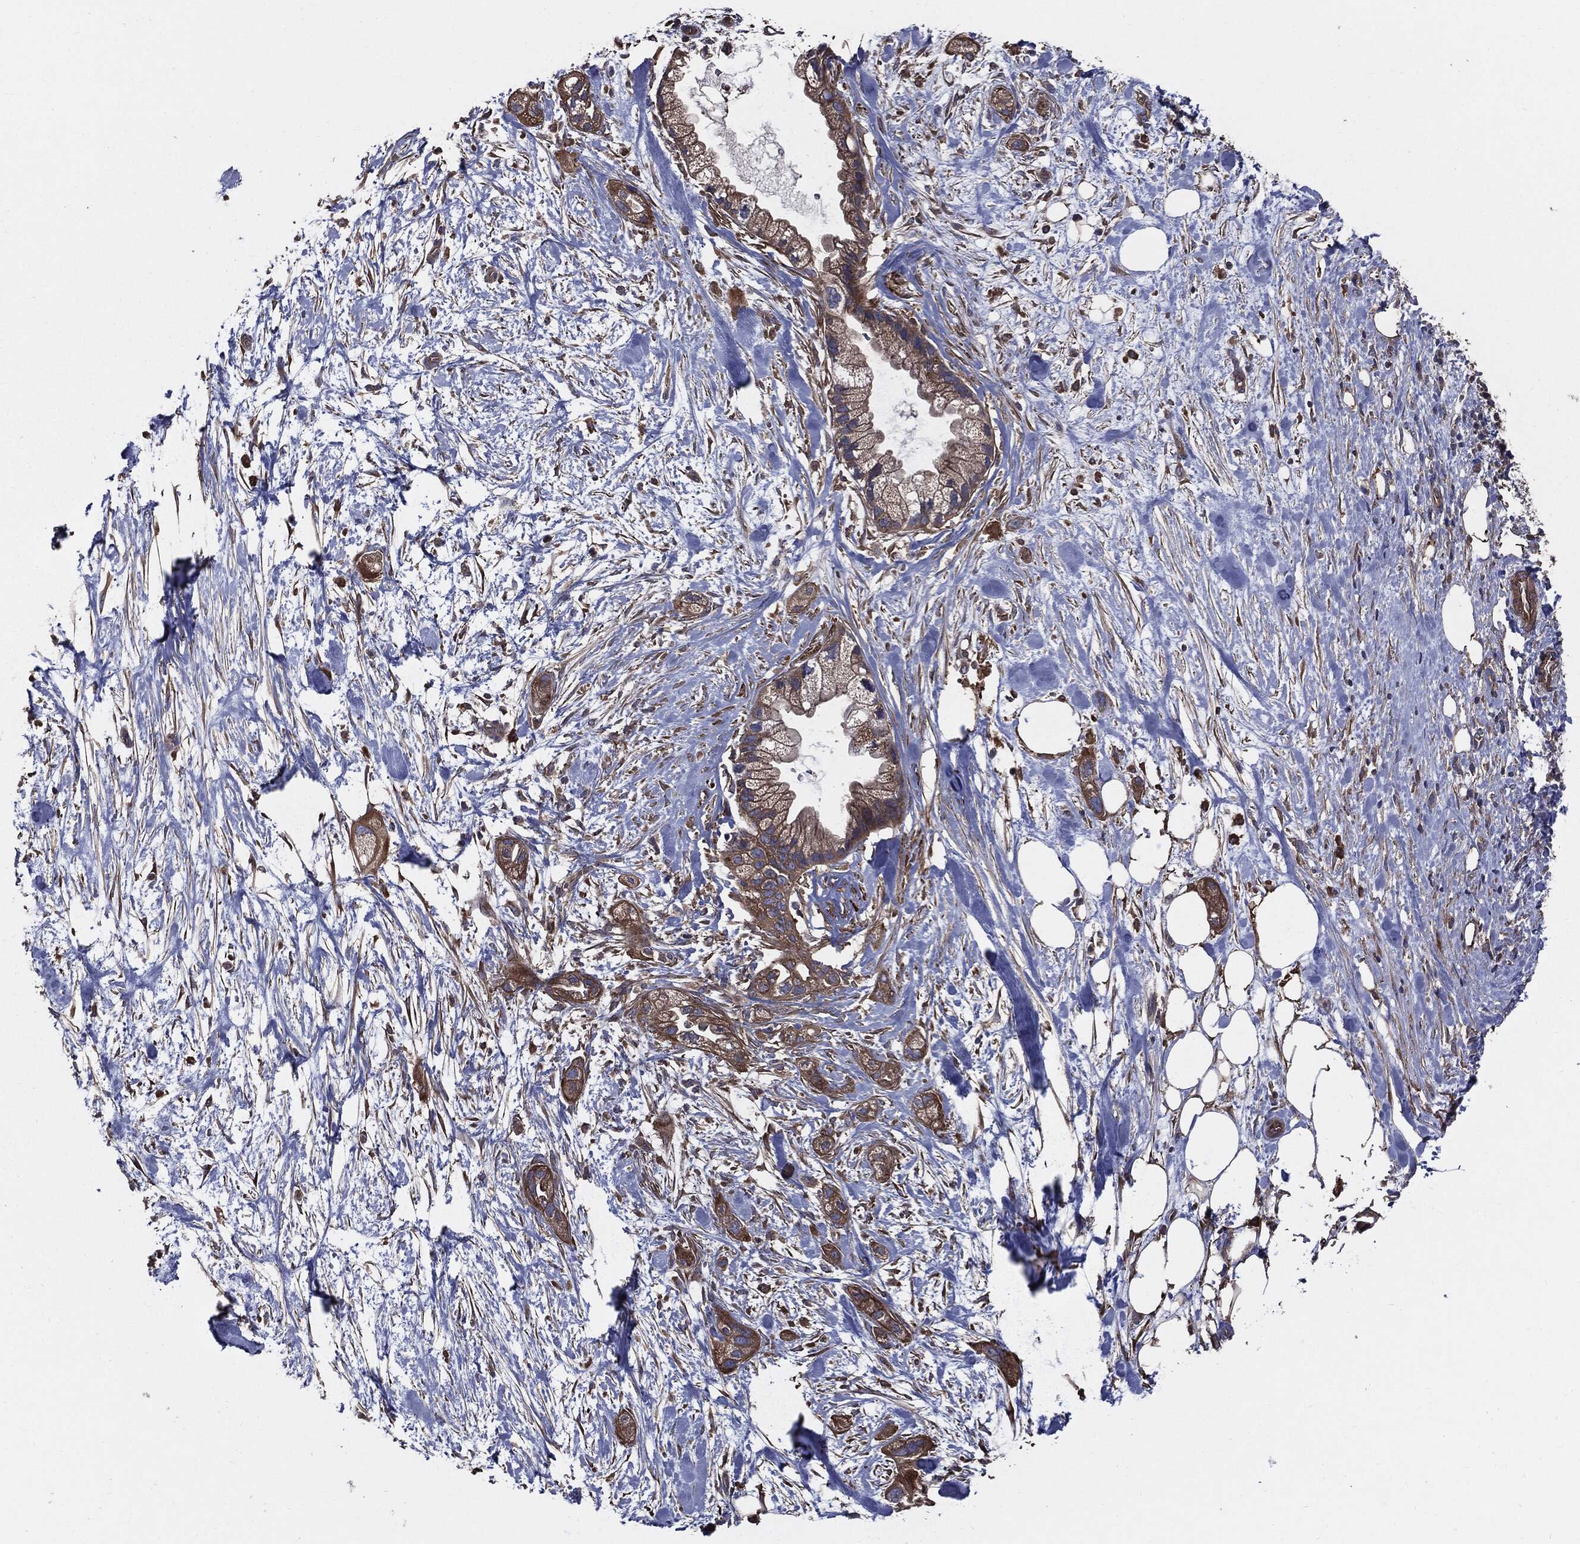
{"staining": {"intensity": "moderate", "quantity": "25%-75%", "location": "cytoplasmic/membranous"}, "tissue": "pancreatic cancer", "cell_type": "Tumor cells", "image_type": "cancer", "snomed": [{"axis": "morphology", "description": "Adenocarcinoma, NOS"}, {"axis": "topography", "description": "Pancreas"}], "caption": "Immunohistochemistry micrograph of neoplastic tissue: adenocarcinoma (pancreatic) stained using immunohistochemistry reveals medium levels of moderate protein expression localized specifically in the cytoplasmic/membranous of tumor cells, appearing as a cytoplasmic/membranous brown color.", "gene": "PDCD6IP", "patient": {"sex": "male", "age": 44}}